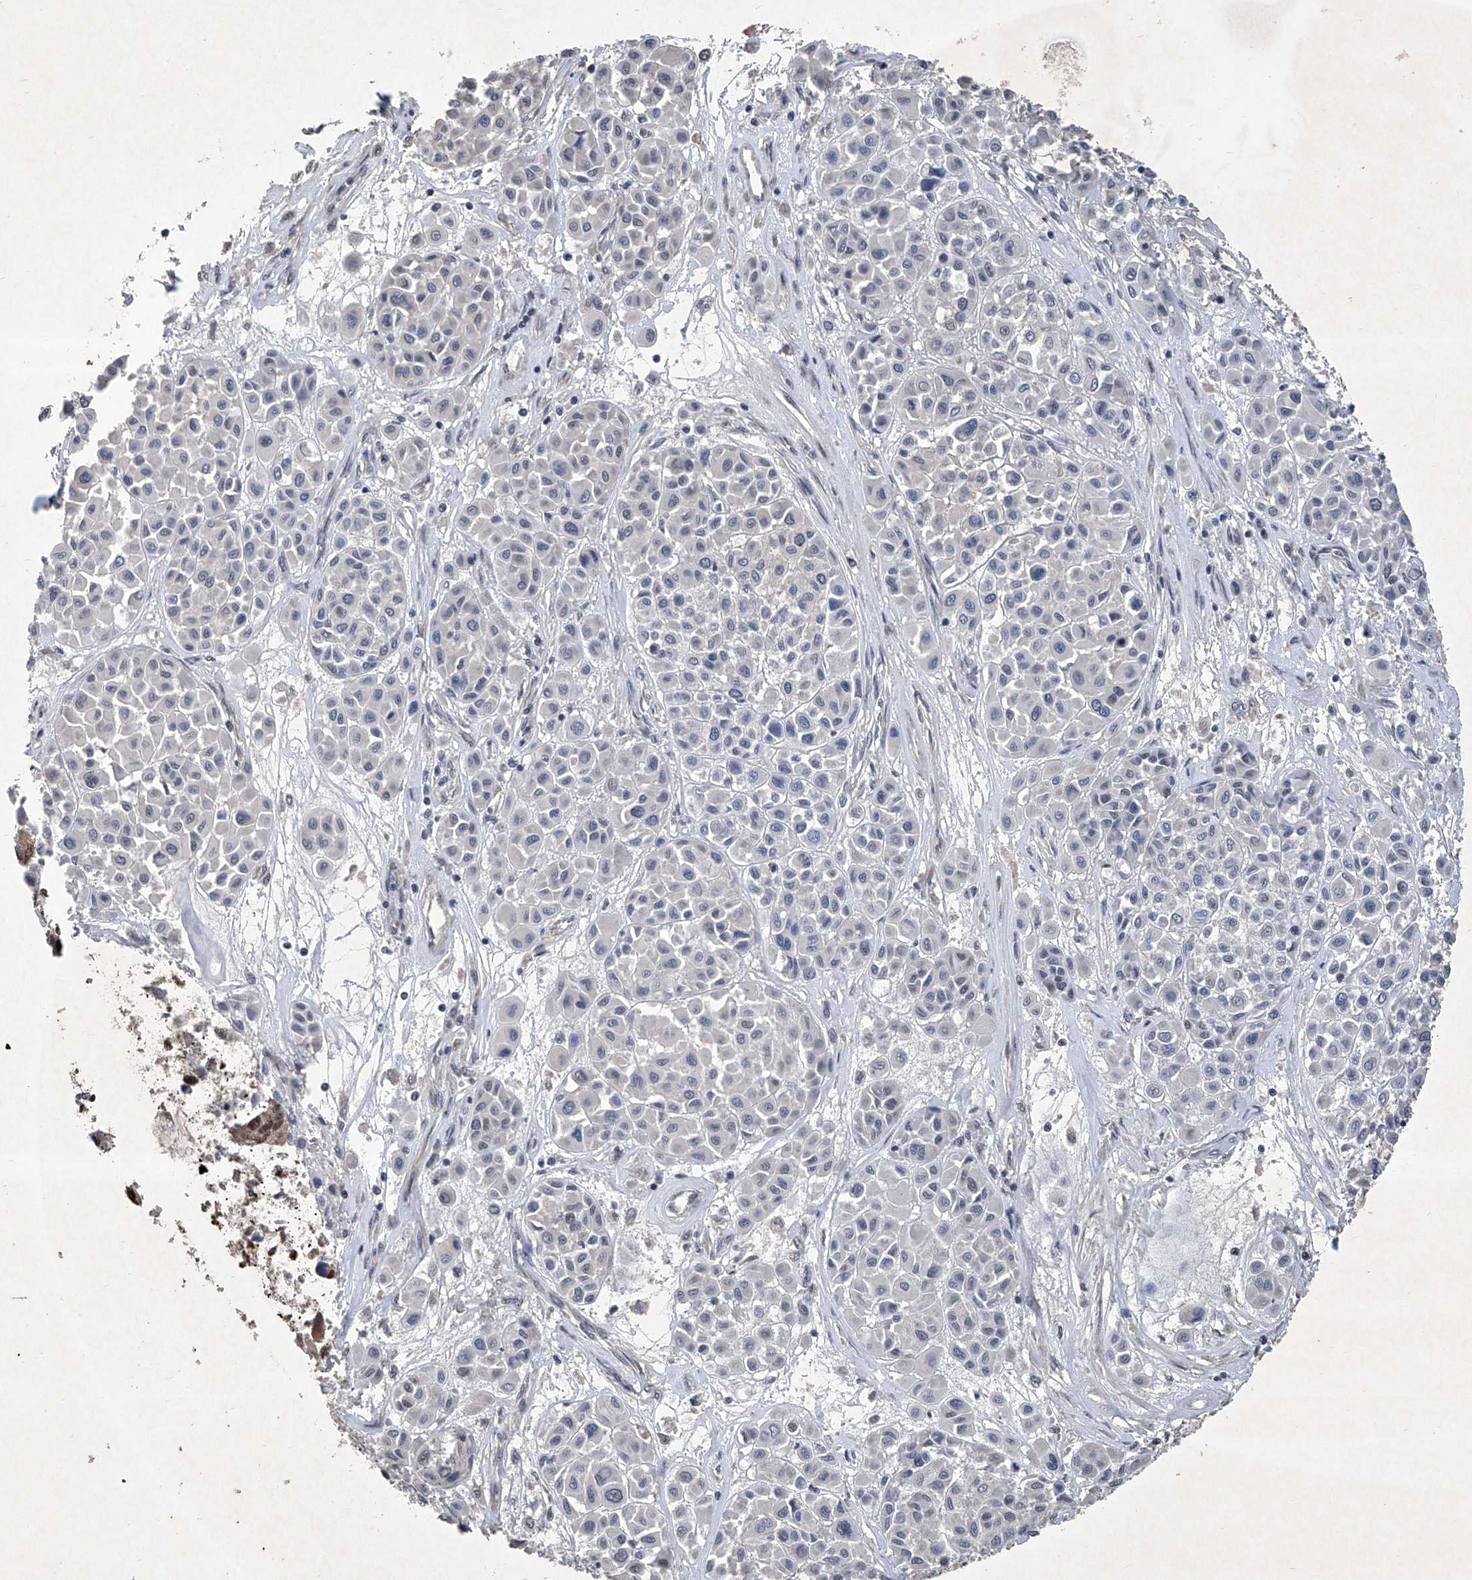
{"staining": {"intensity": "negative", "quantity": "none", "location": "none"}, "tissue": "melanoma", "cell_type": "Tumor cells", "image_type": "cancer", "snomed": [{"axis": "morphology", "description": "Malignant melanoma, Metastatic site"}, {"axis": "topography", "description": "Soft tissue"}], "caption": "There is no significant staining in tumor cells of melanoma.", "gene": "DDX39B", "patient": {"sex": "male", "age": 41}}